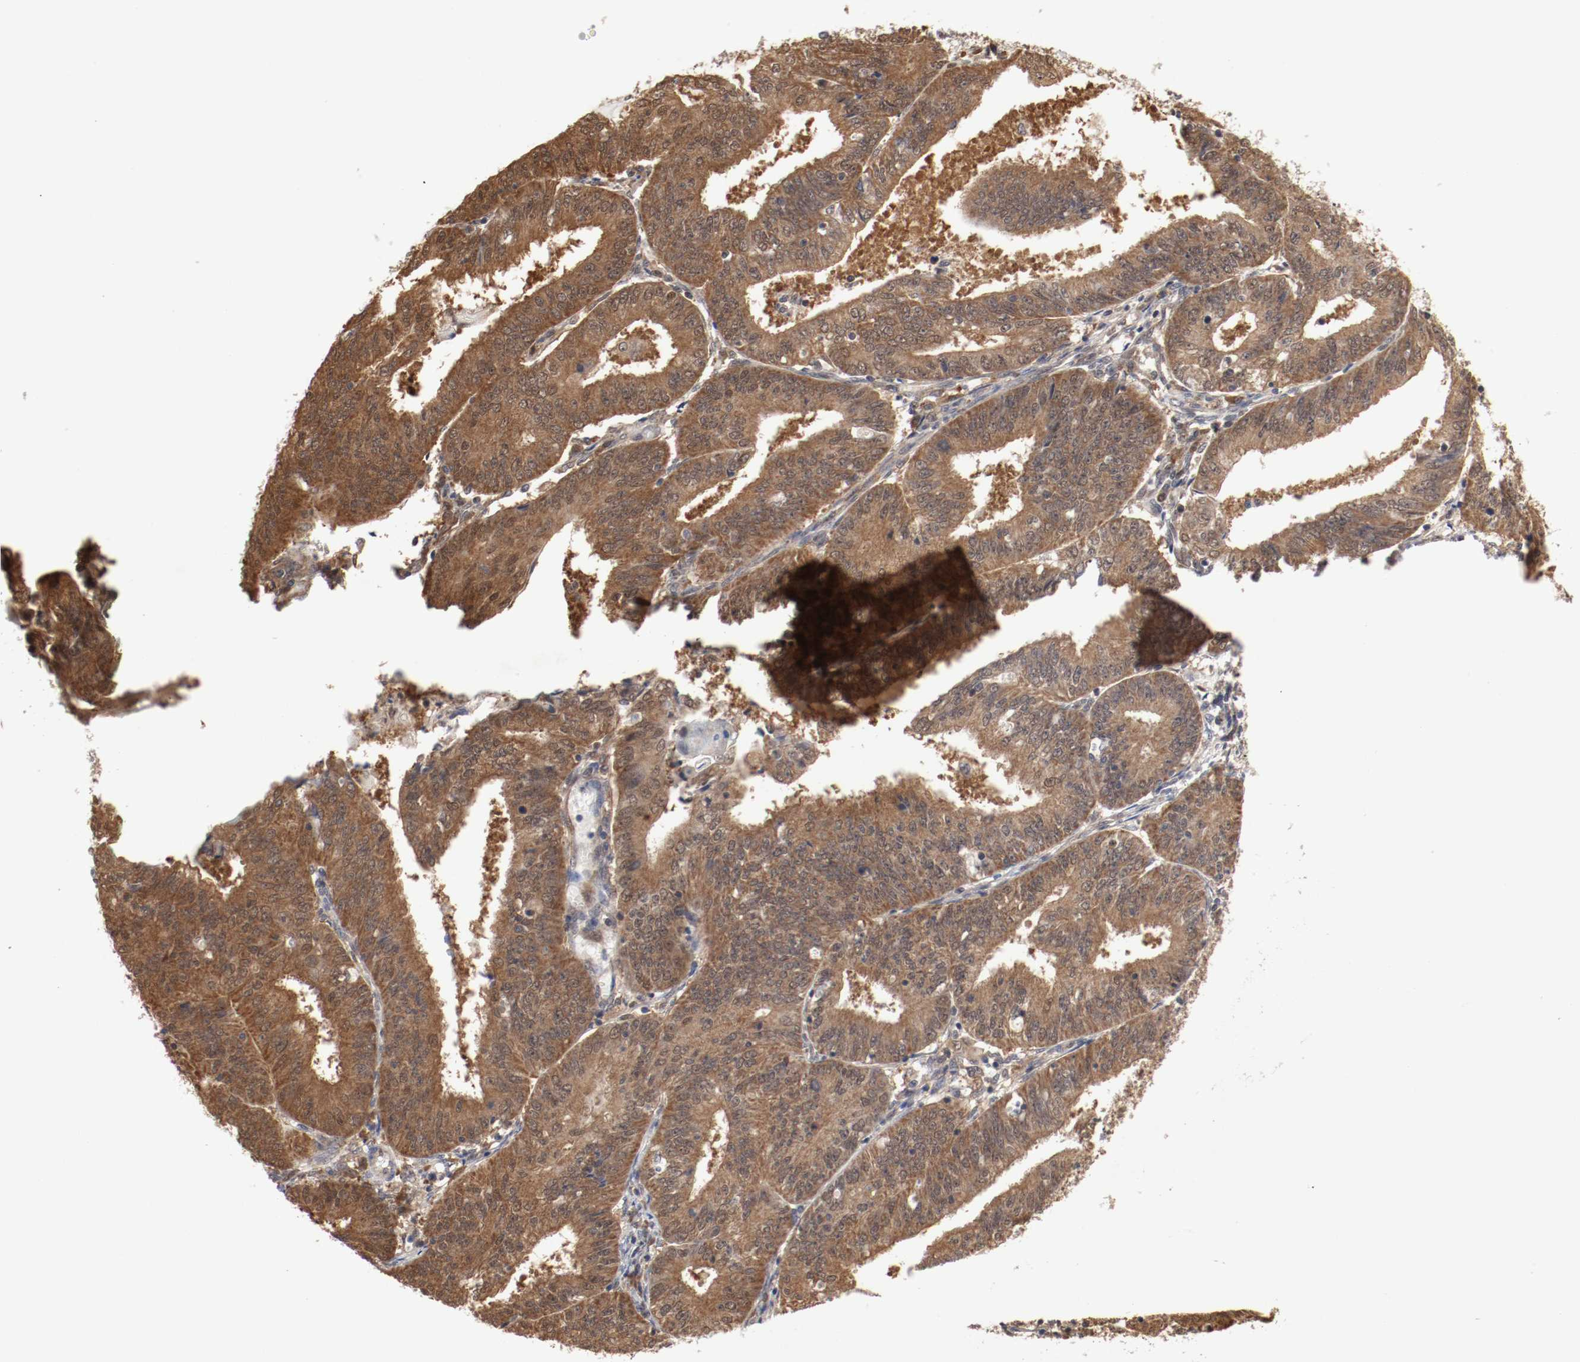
{"staining": {"intensity": "moderate", "quantity": ">75%", "location": "cytoplasmic/membranous,nuclear"}, "tissue": "endometrial cancer", "cell_type": "Tumor cells", "image_type": "cancer", "snomed": [{"axis": "morphology", "description": "Adenocarcinoma, NOS"}, {"axis": "topography", "description": "Endometrium"}], "caption": "IHC histopathology image of neoplastic tissue: human endometrial adenocarcinoma stained using immunohistochemistry exhibits medium levels of moderate protein expression localized specifically in the cytoplasmic/membranous and nuclear of tumor cells, appearing as a cytoplasmic/membranous and nuclear brown color.", "gene": "AFG3L2", "patient": {"sex": "female", "age": 42}}